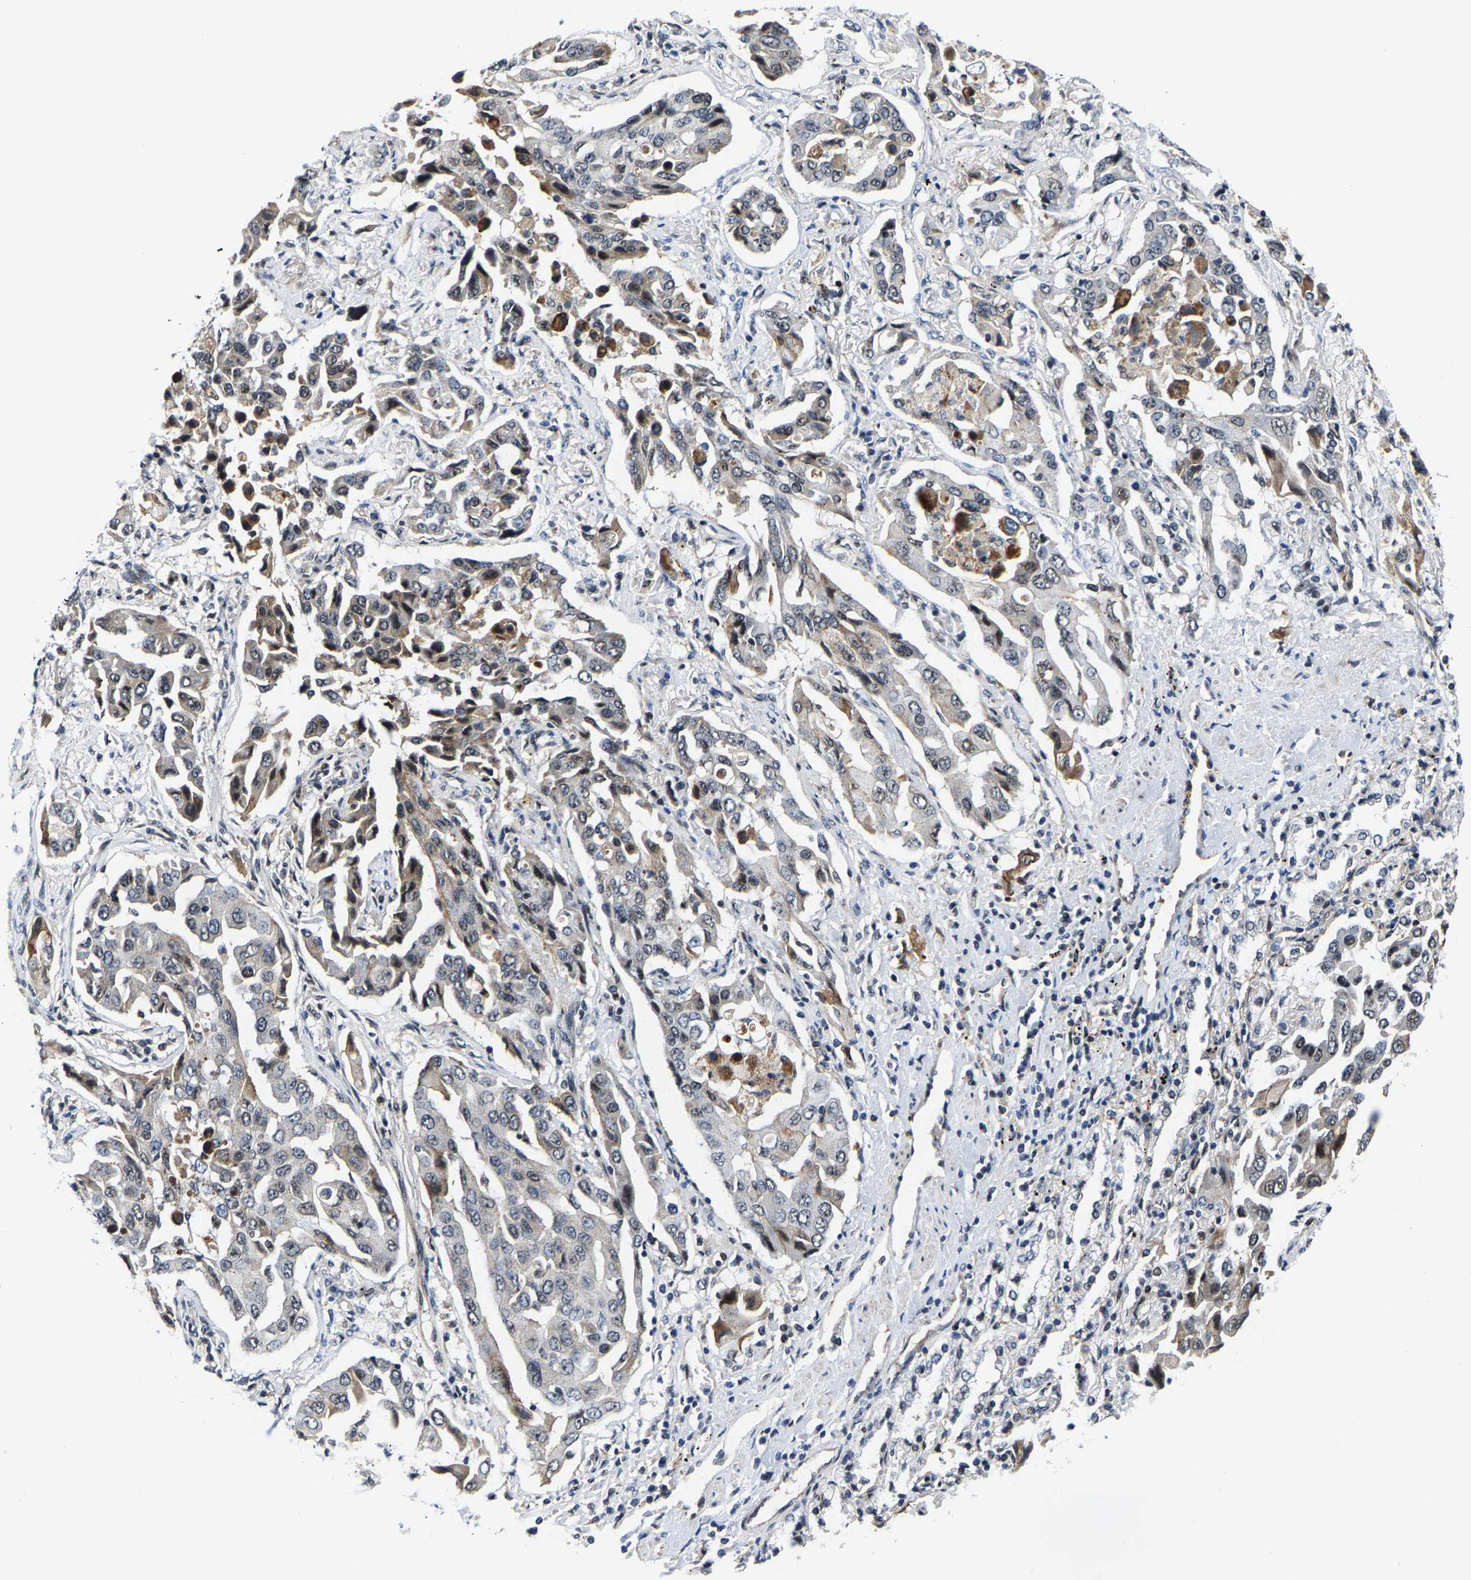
{"staining": {"intensity": "negative", "quantity": "none", "location": "none"}, "tissue": "lung cancer", "cell_type": "Tumor cells", "image_type": "cancer", "snomed": [{"axis": "morphology", "description": "Adenocarcinoma, NOS"}, {"axis": "topography", "description": "Lung"}], "caption": "The photomicrograph demonstrates no significant positivity in tumor cells of adenocarcinoma (lung). (Immunohistochemistry (ihc), brightfield microscopy, high magnification).", "gene": "GTPBP10", "patient": {"sex": "female", "age": 65}}